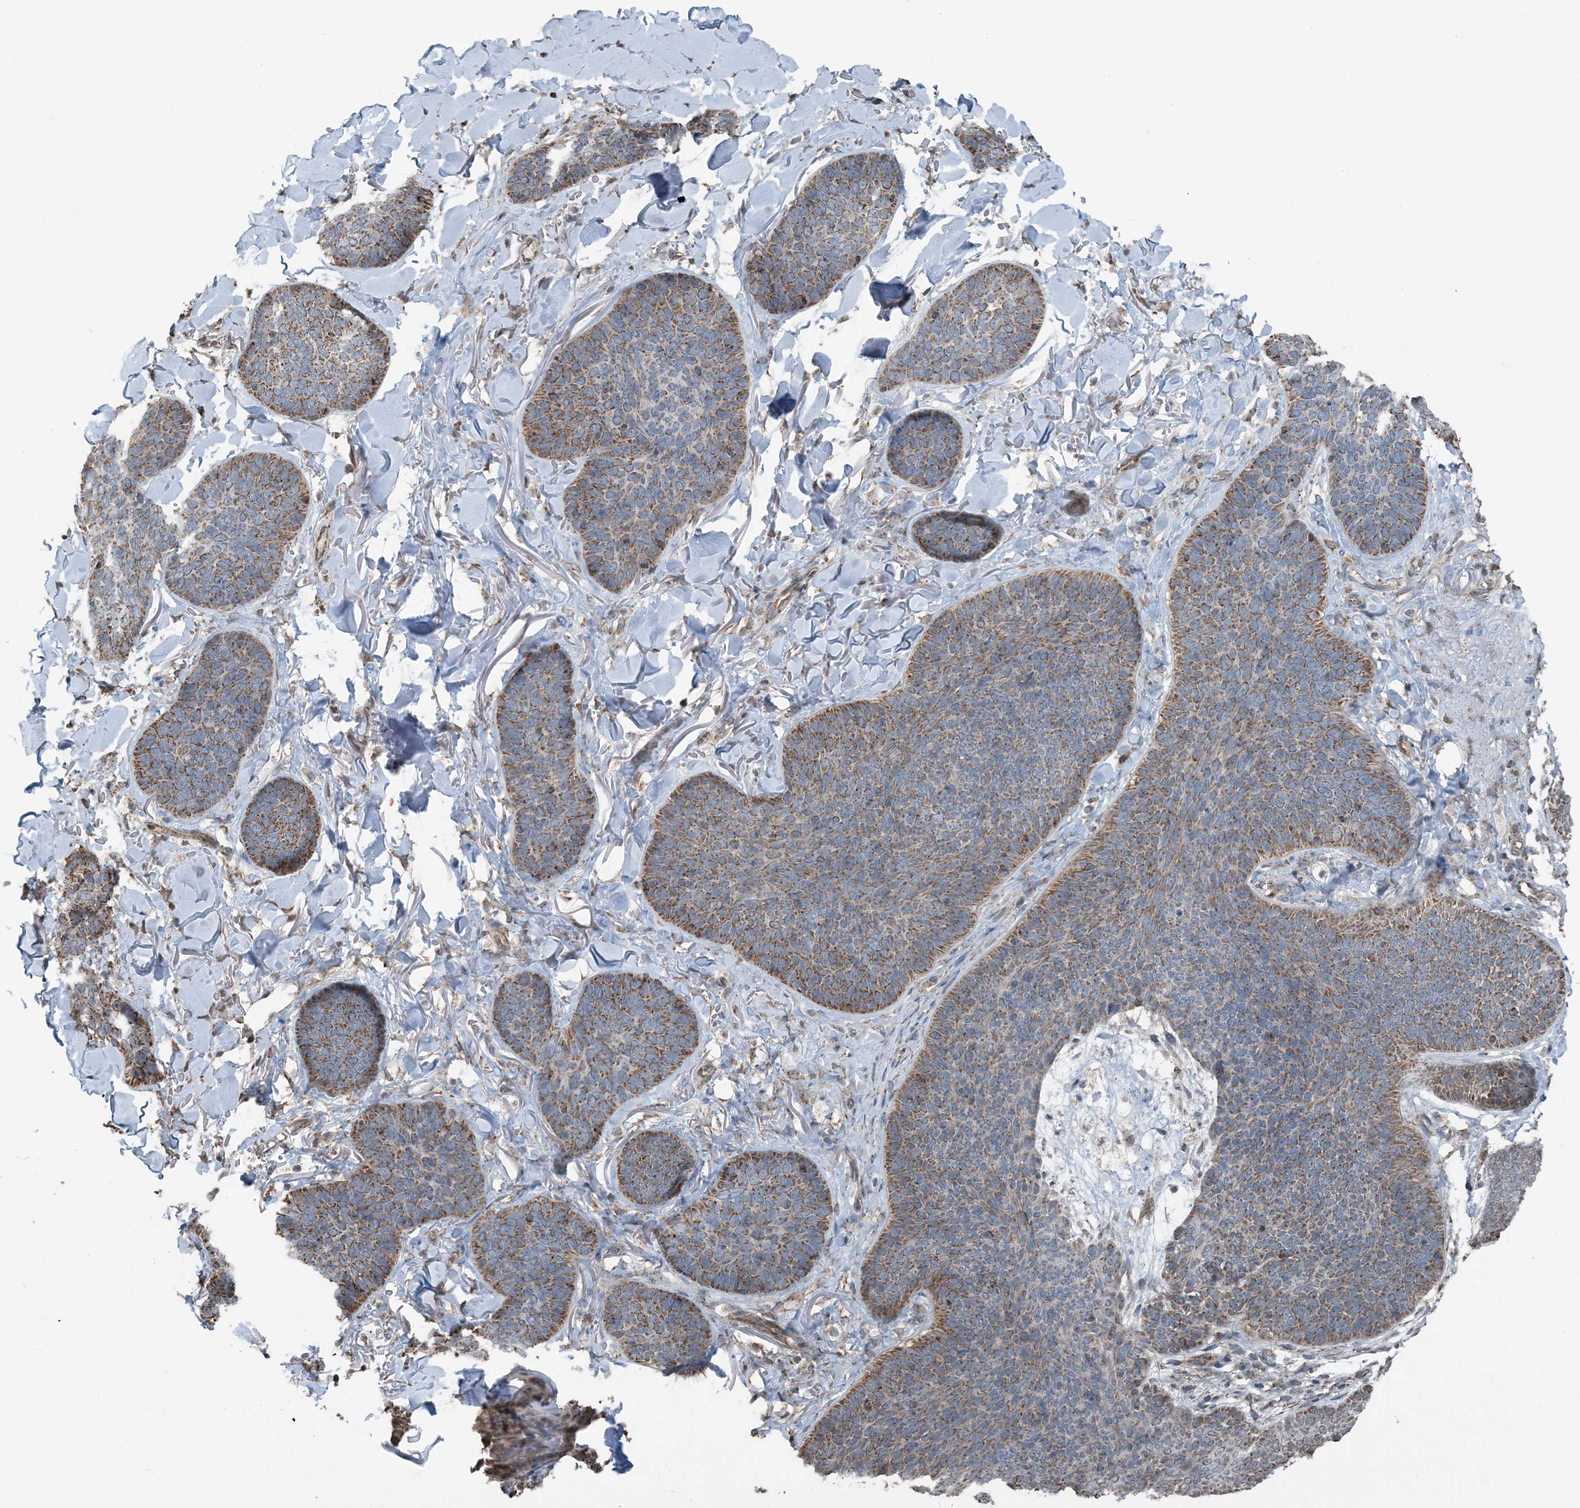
{"staining": {"intensity": "moderate", "quantity": ">75%", "location": "cytoplasmic/membranous"}, "tissue": "skin cancer", "cell_type": "Tumor cells", "image_type": "cancer", "snomed": [{"axis": "morphology", "description": "Basal cell carcinoma"}, {"axis": "topography", "description": "Skin"}], "caption": "The photomicrograph reveals immunohistochemical staining of skin basal cell carcinoma. There is moderate cytoplasmic/membranous expression is identified in about >75% of tumor cells.", "gene": "PILRB", "patient": {"sex": "male", "age": 85}}